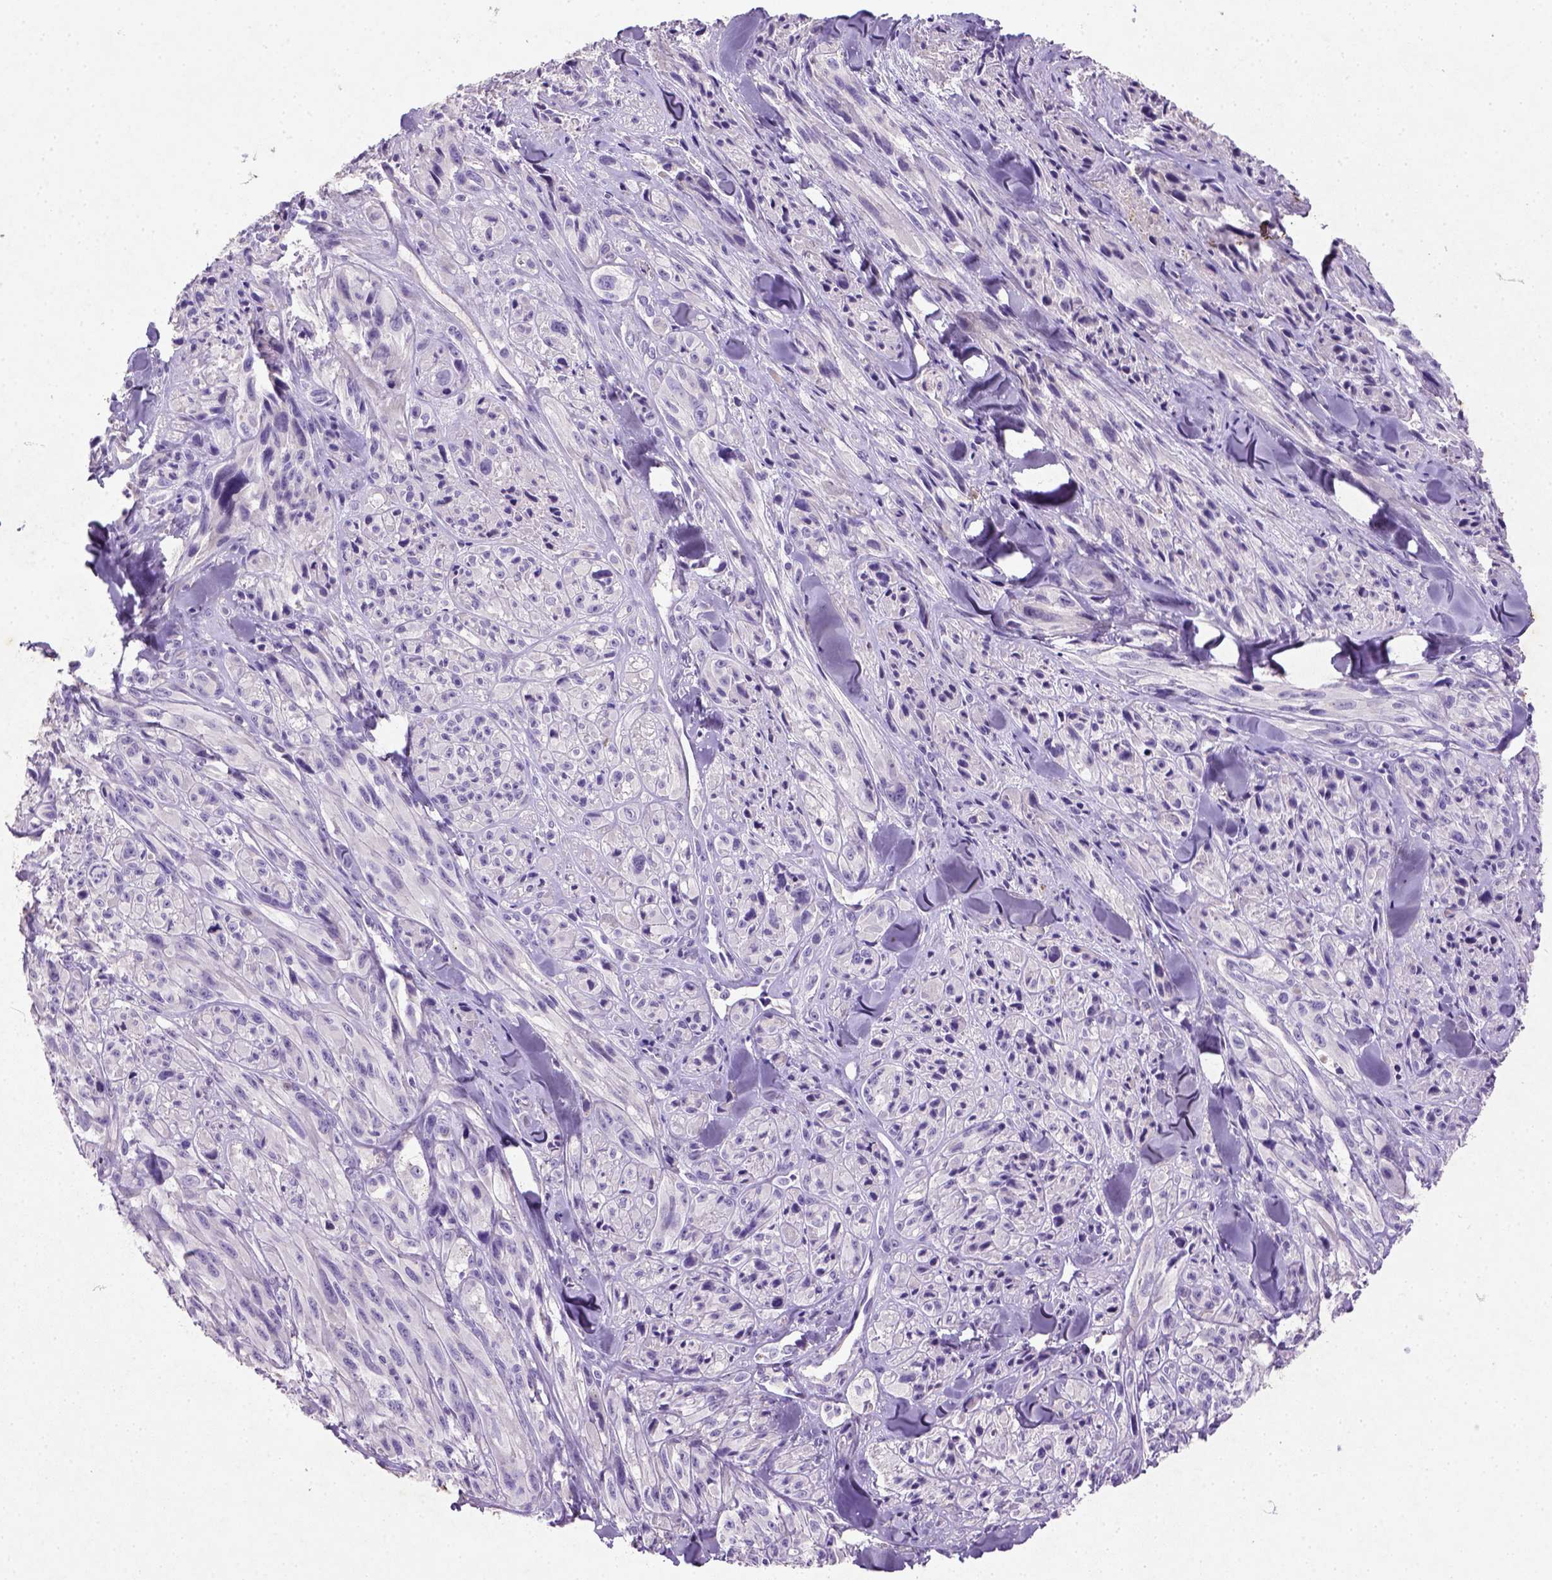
{"staining": {"intensity": "negative", "quantity": "none", "location": "none"}, "tissue": "melanoma", "cell_type": "Tumor cells", "image_type": "cancer", "snomed": [{"axis": "morphology", "description": "Malignant melanoma, NOS"}, {"axis": "topography", "description": "Skin"}], "caption": "A micrograph of malignant melanoma stained for a protein shows no brown staining in tumor cells. (DAB immunohistochemistry visualized using brightfield microscopy, high magnification).", "gene": "NUDT2", "patient": {"sex": "male", "age": 67}}